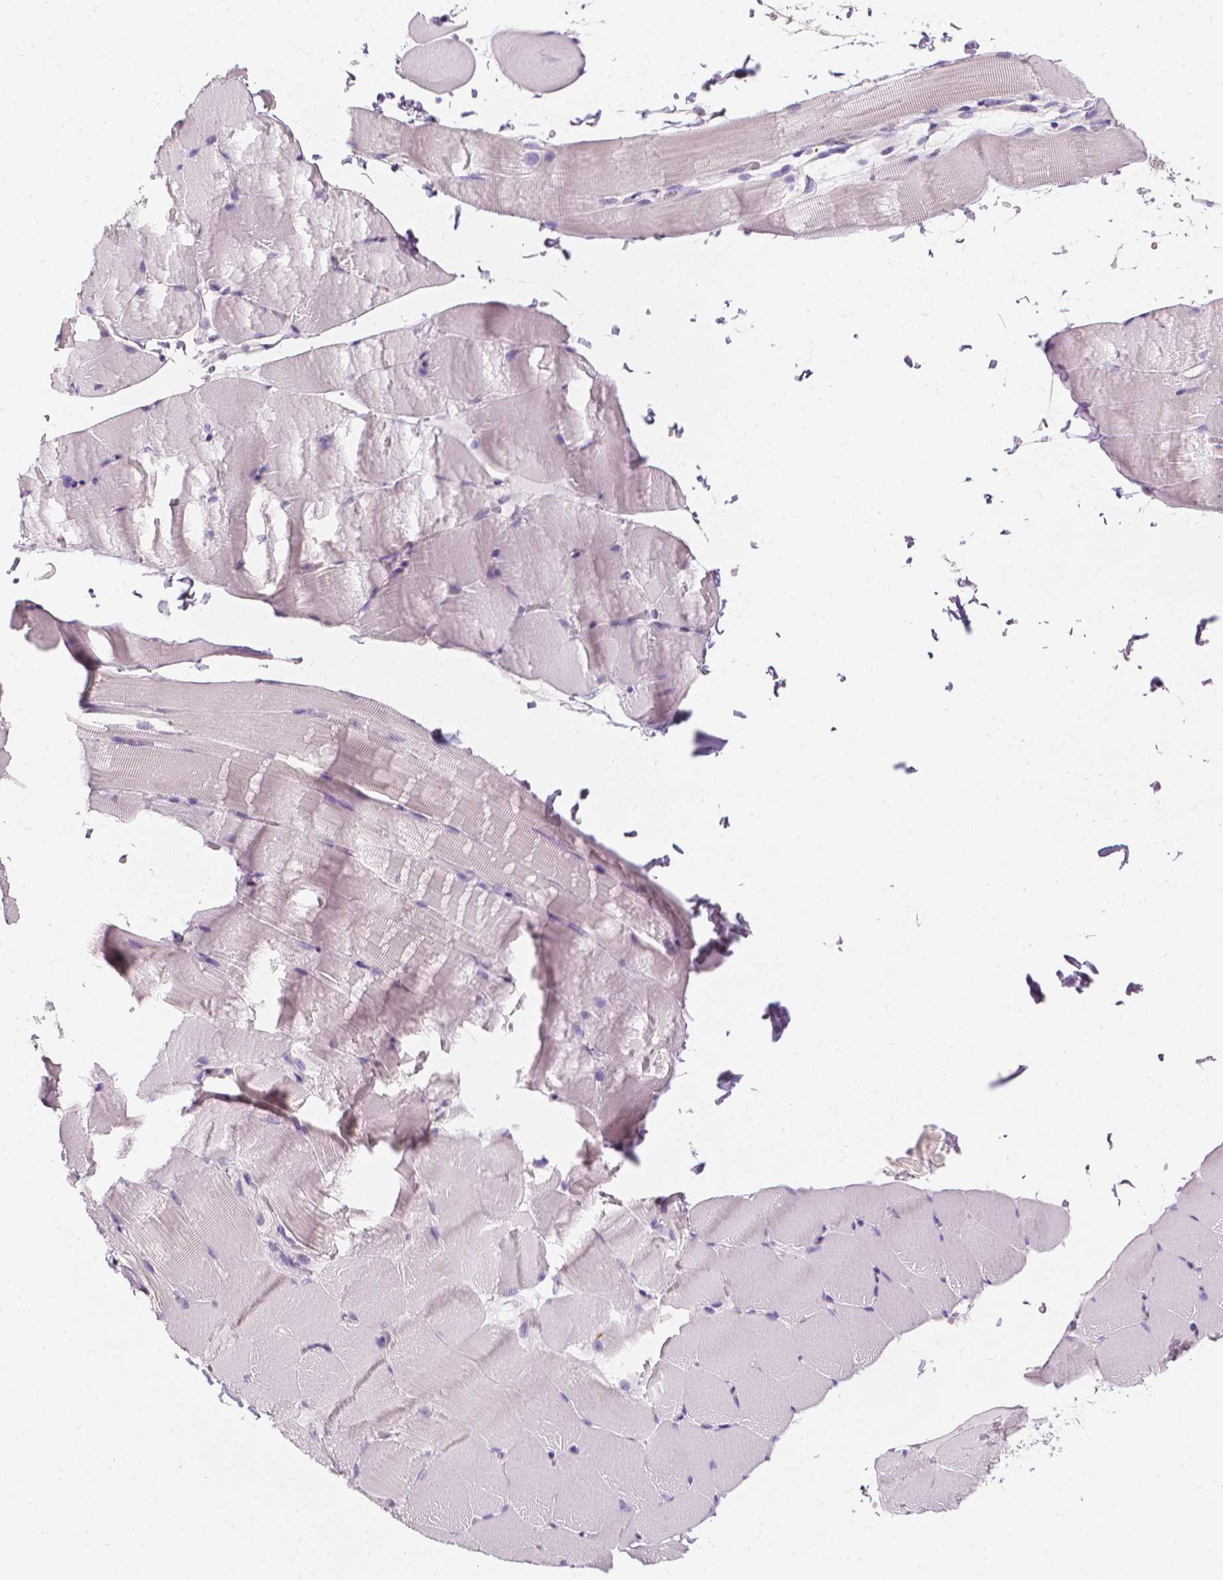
{"staining": {"intensity": "negative", "quantity": "none", "location": "none"}, "tissue": "skeletal muscle", "cell_type": "Myocytes", "image_type": "normal", "snomed": [{"axis": "morphology", "description": "Normal tissue, NOS"}, {"axis": "topography", "description": "Skeletal muscle"}], "caption": "High magnification brightfield microscopy of benign skeletal muscle stained with DAB (3,3'-diaminobenzidine) (brown) and counterstained with hematoxylin (blue): myocytes show no significant expression.", "gene": "DCAF8L1", "patient": {"sex": "female", "age": 37}}